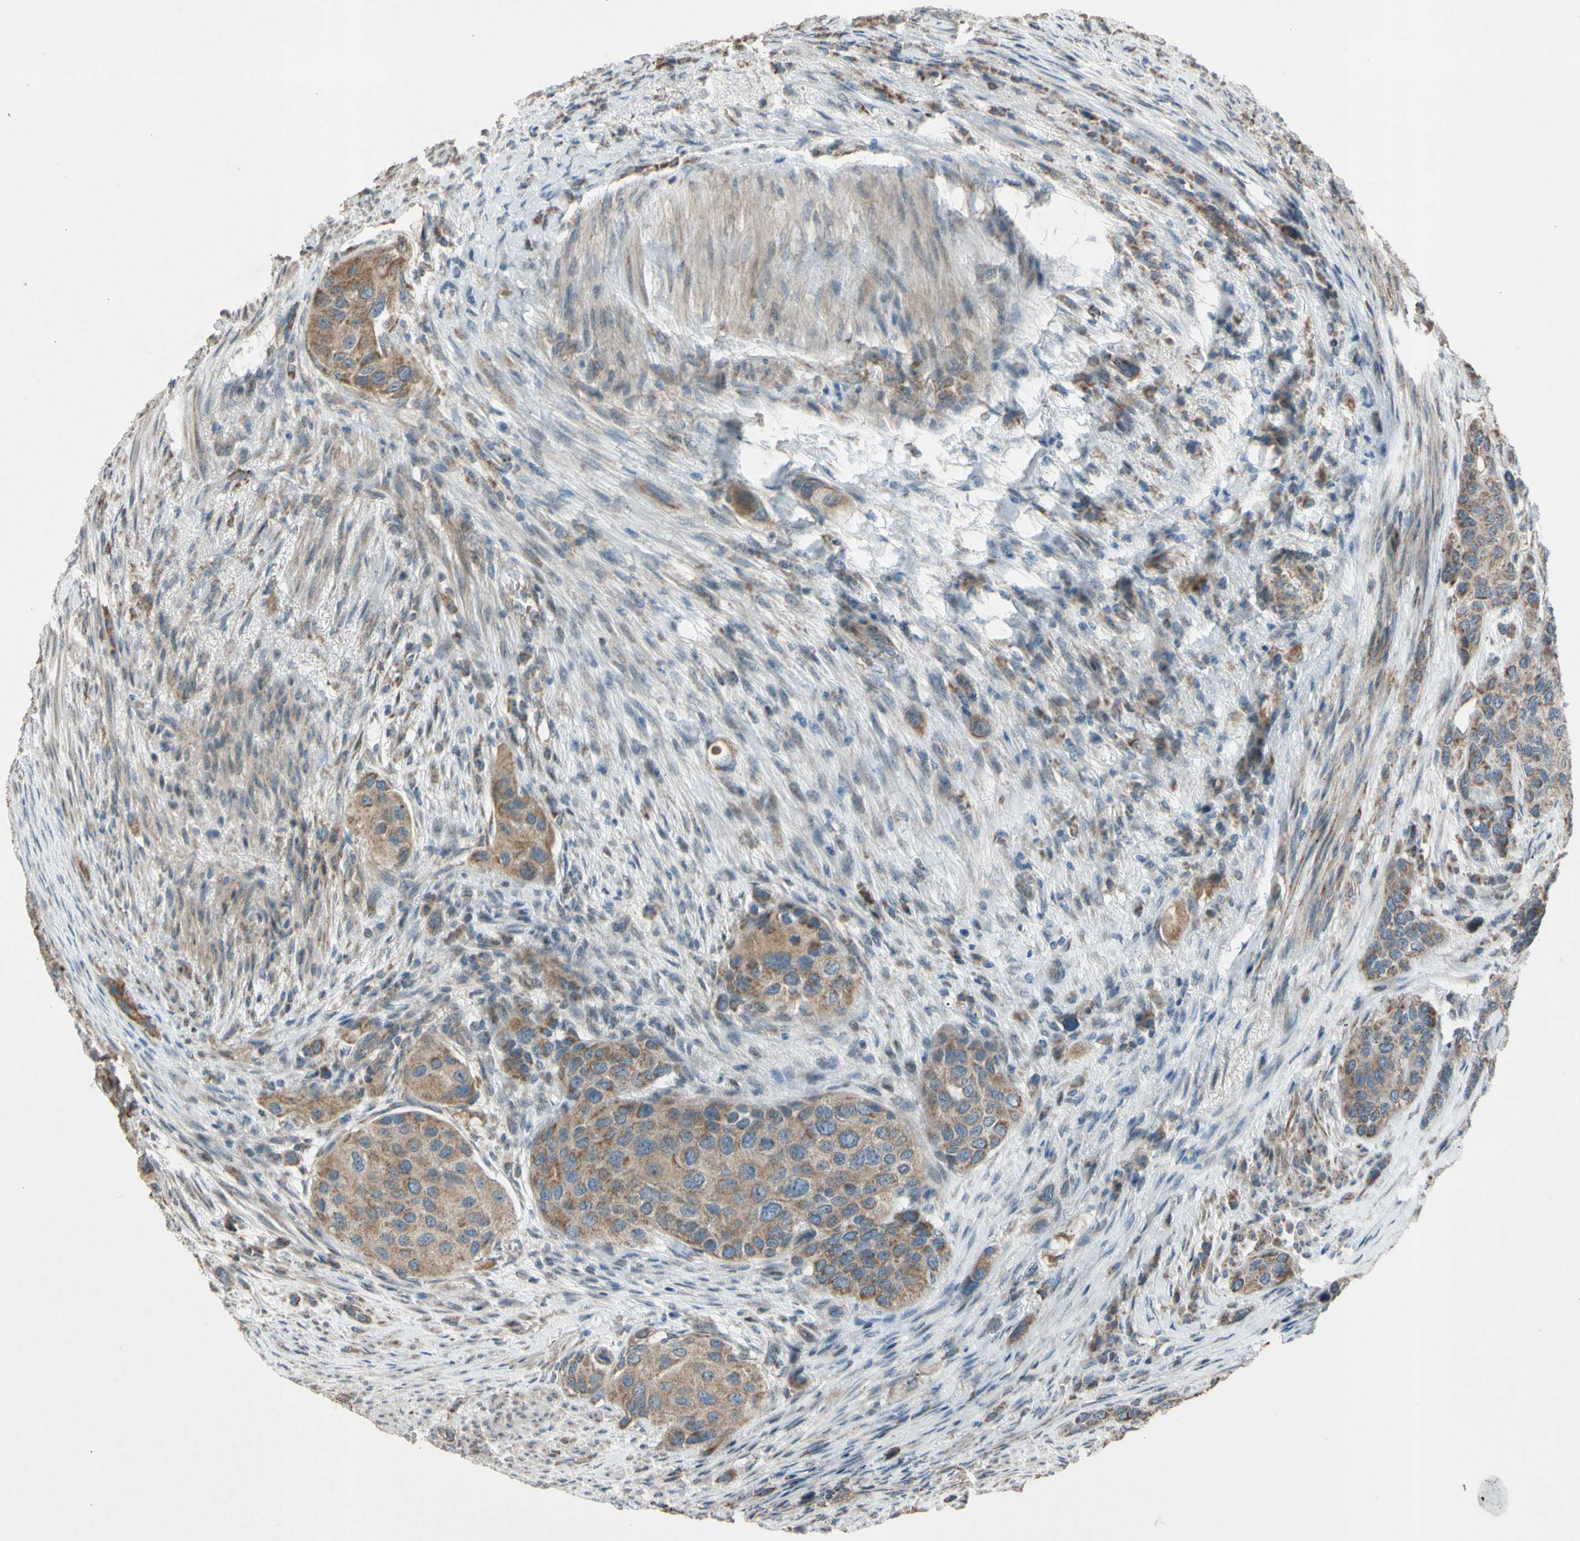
{"staining": {"intensity": "moderate", "quantity": ">75%", "location": "cytoplasmic/membranous"}, "tissue": "urothelial cancer", "cell_type": "Tumor cells", "image_type": "cancer", "snomed": [{"axis": "morphology", "description": "Urothelial carcinoma, High grade"}, {"axis": "topography", "description": "Urinary bladder"}], "caption": "Immunohistochemical staining of human urothelial cancer exhibits medium levels of moderate cytoplasmic/membranous protein positivity in about >75% of tumor cells.", "gene": "ACOT8", "patient": {"sex": "female", "age": 56}}